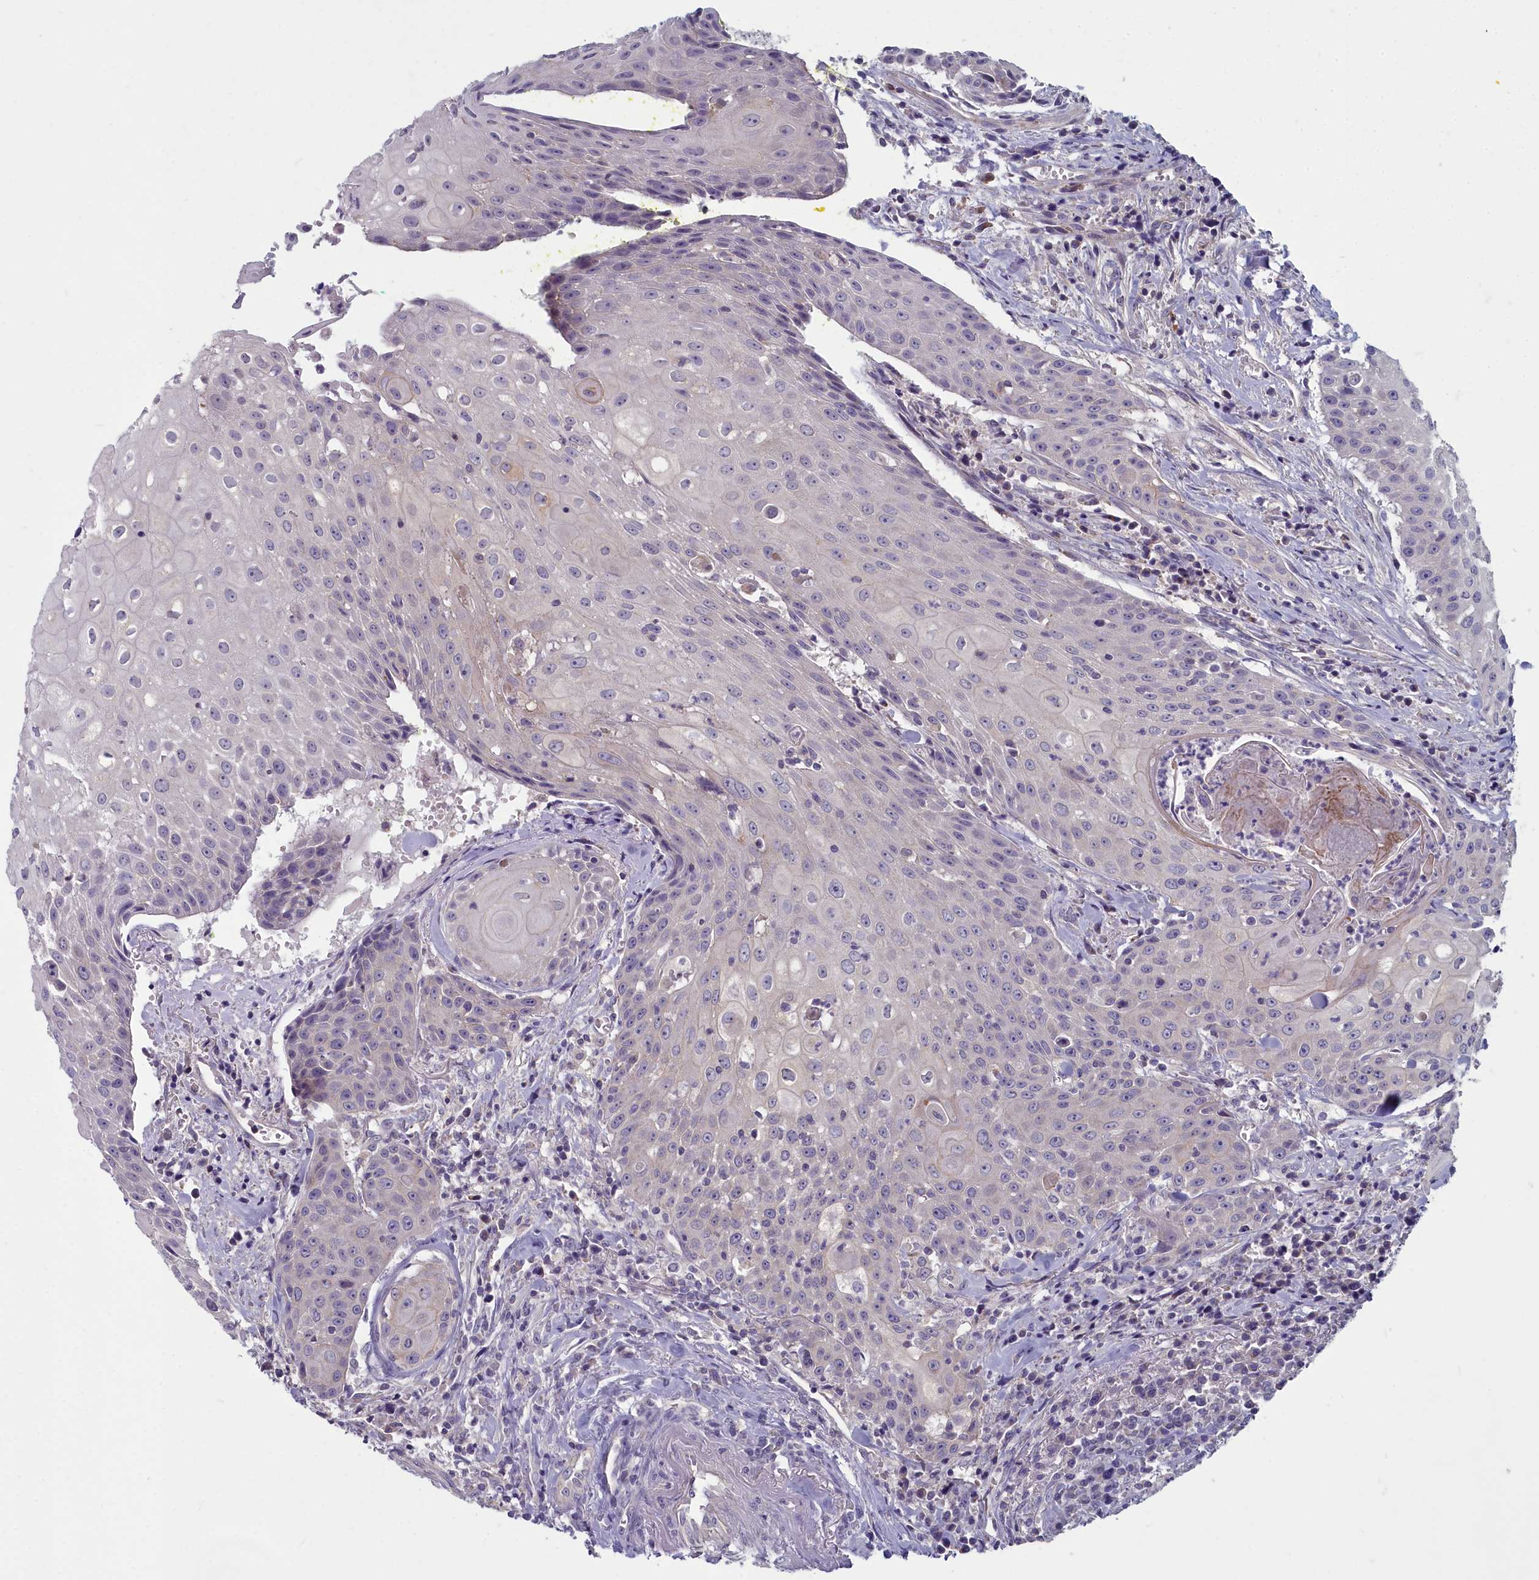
{"staining": {"intensity": "negative", "quantity": "none", "location": "none"}, "tissue": "head and neck cancer", "cell_type": "Tumor cells", "image_type": "cancer", "snomed": [{"axis": "morphology", "description": "Squamous cell carcinoma, NOS"}, {"axis": "topography", "description": "Oral tissue"}, {"axis": "topography", "description": "Head-Neck"}], "caption": "There is no significant expression in tumor cells of head and neck squamous cell carcinoma.", "gene": "INSYN2A", "patient": {"sex": "female", "age": 82}}